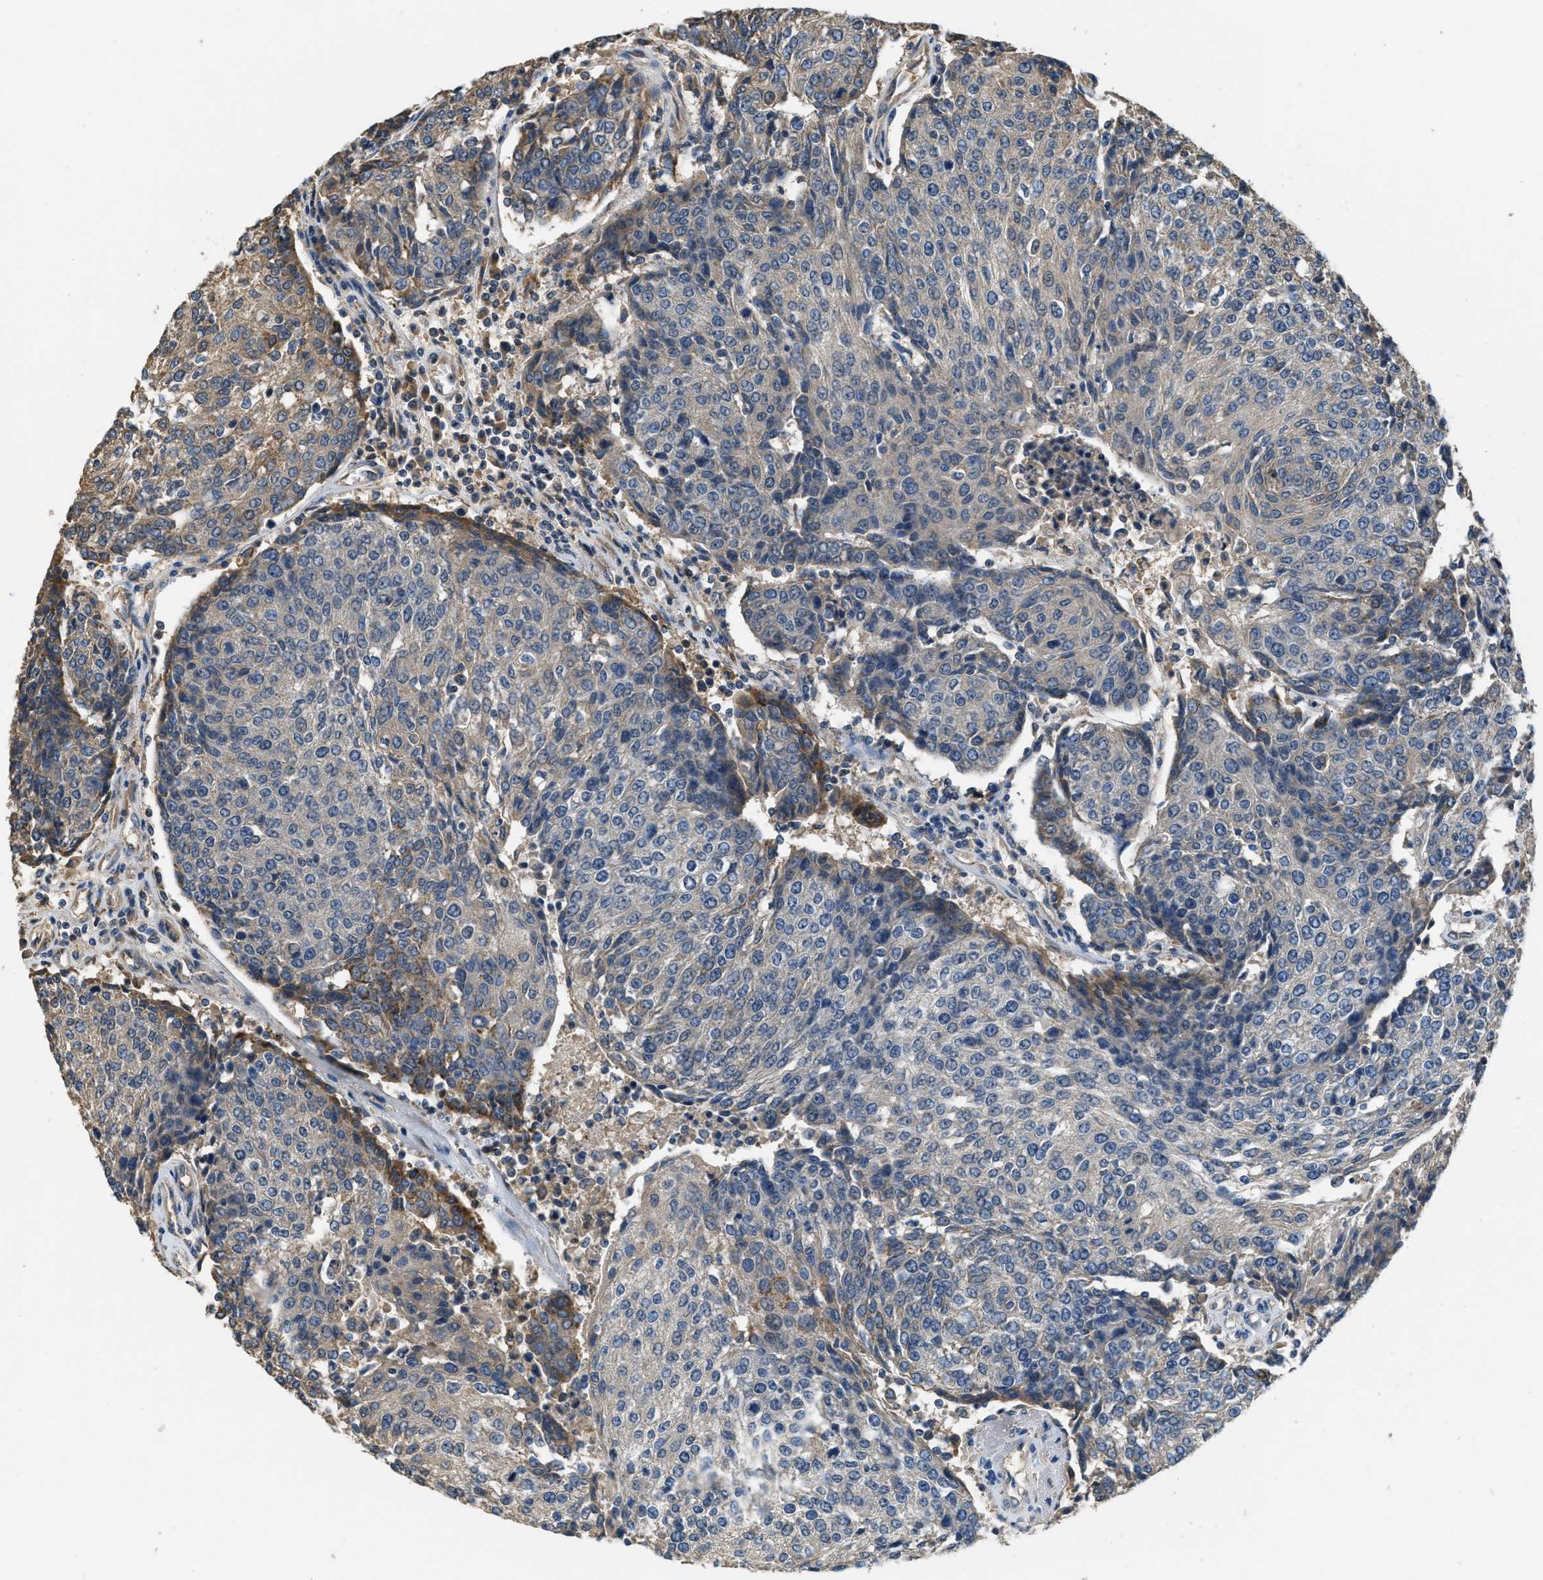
{"staining": {"intensity": "moderate", "quantity": "<25%", "location": "cytoplasmic/membranous"}, "tissue": "urothelial cancer", "cell_type": "Tumor cells", "image_type": "cancer", "snomed": [{"axis": "morphology", "description": "Urothelial carcinoma, High grade"}, {"axis": "topography", "description": "Urinary bladder"}], "caption": "Urothelial cancer stained for a protein shows moderate cytoplasmic/membranous positivity in tumor cells.", "gene": "THBS2", "patient": {"sex": "female", "age": 85}}